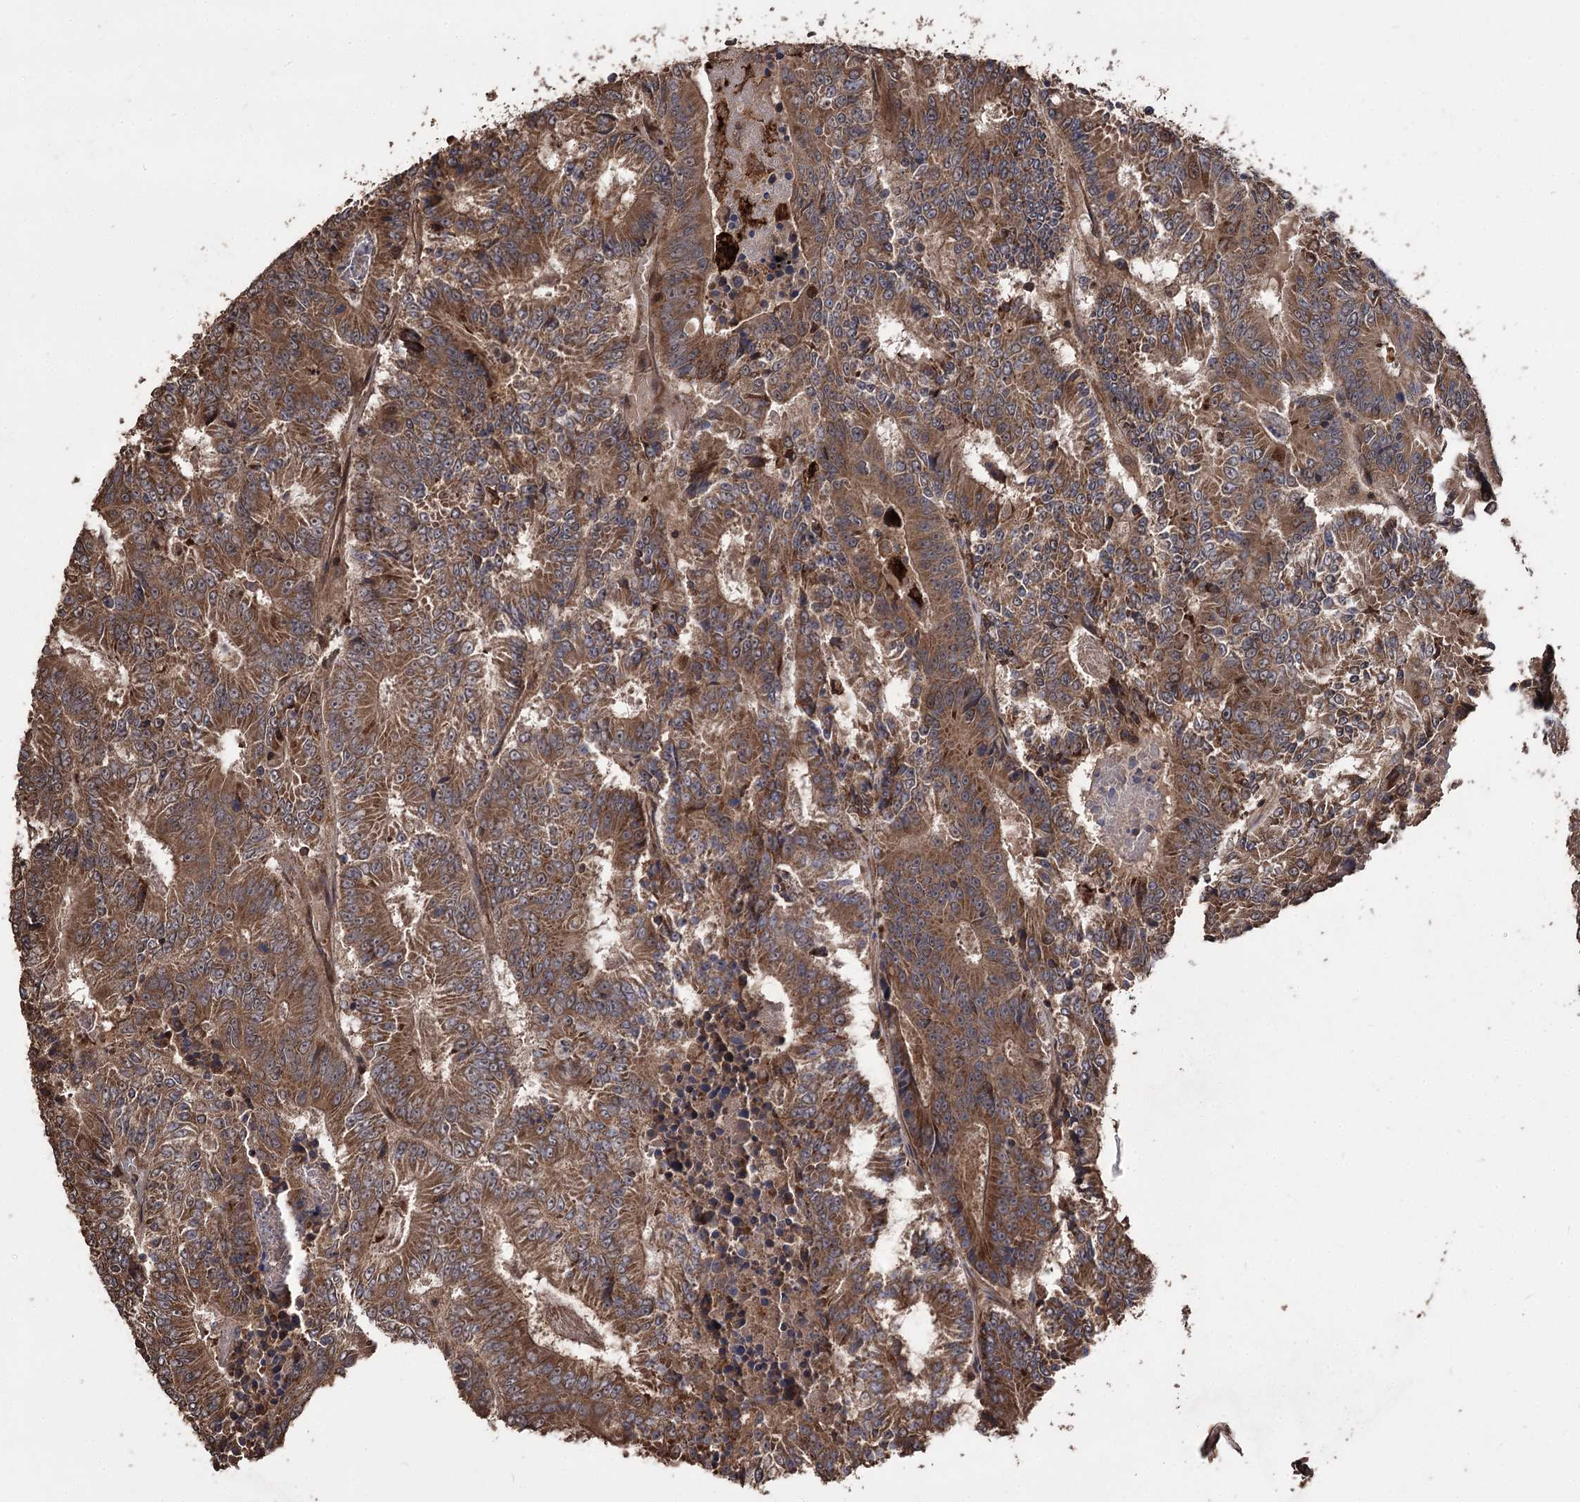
{"staining": {"intensity": "moderate", "quantity": ">75%", "location": "cytoplasmic/membranous"}, "tissue": "colorectal cancer", "cell_type": "Tumor cells", "image_type": "cancer", "snomed": [{"axis": "morphology", "description": "Adenocarcinoma, NOS"}, {"axis": "topography", "description": "Colon"}], "caption": "Human colorectal adenocarcinoma stained with a brown dye reveals moderate cytoplasmic/membranous positive positivity in about >75% of tumor cells.", "gene": "RASSF3", "patient": {"sex": "male", "age": 83}}